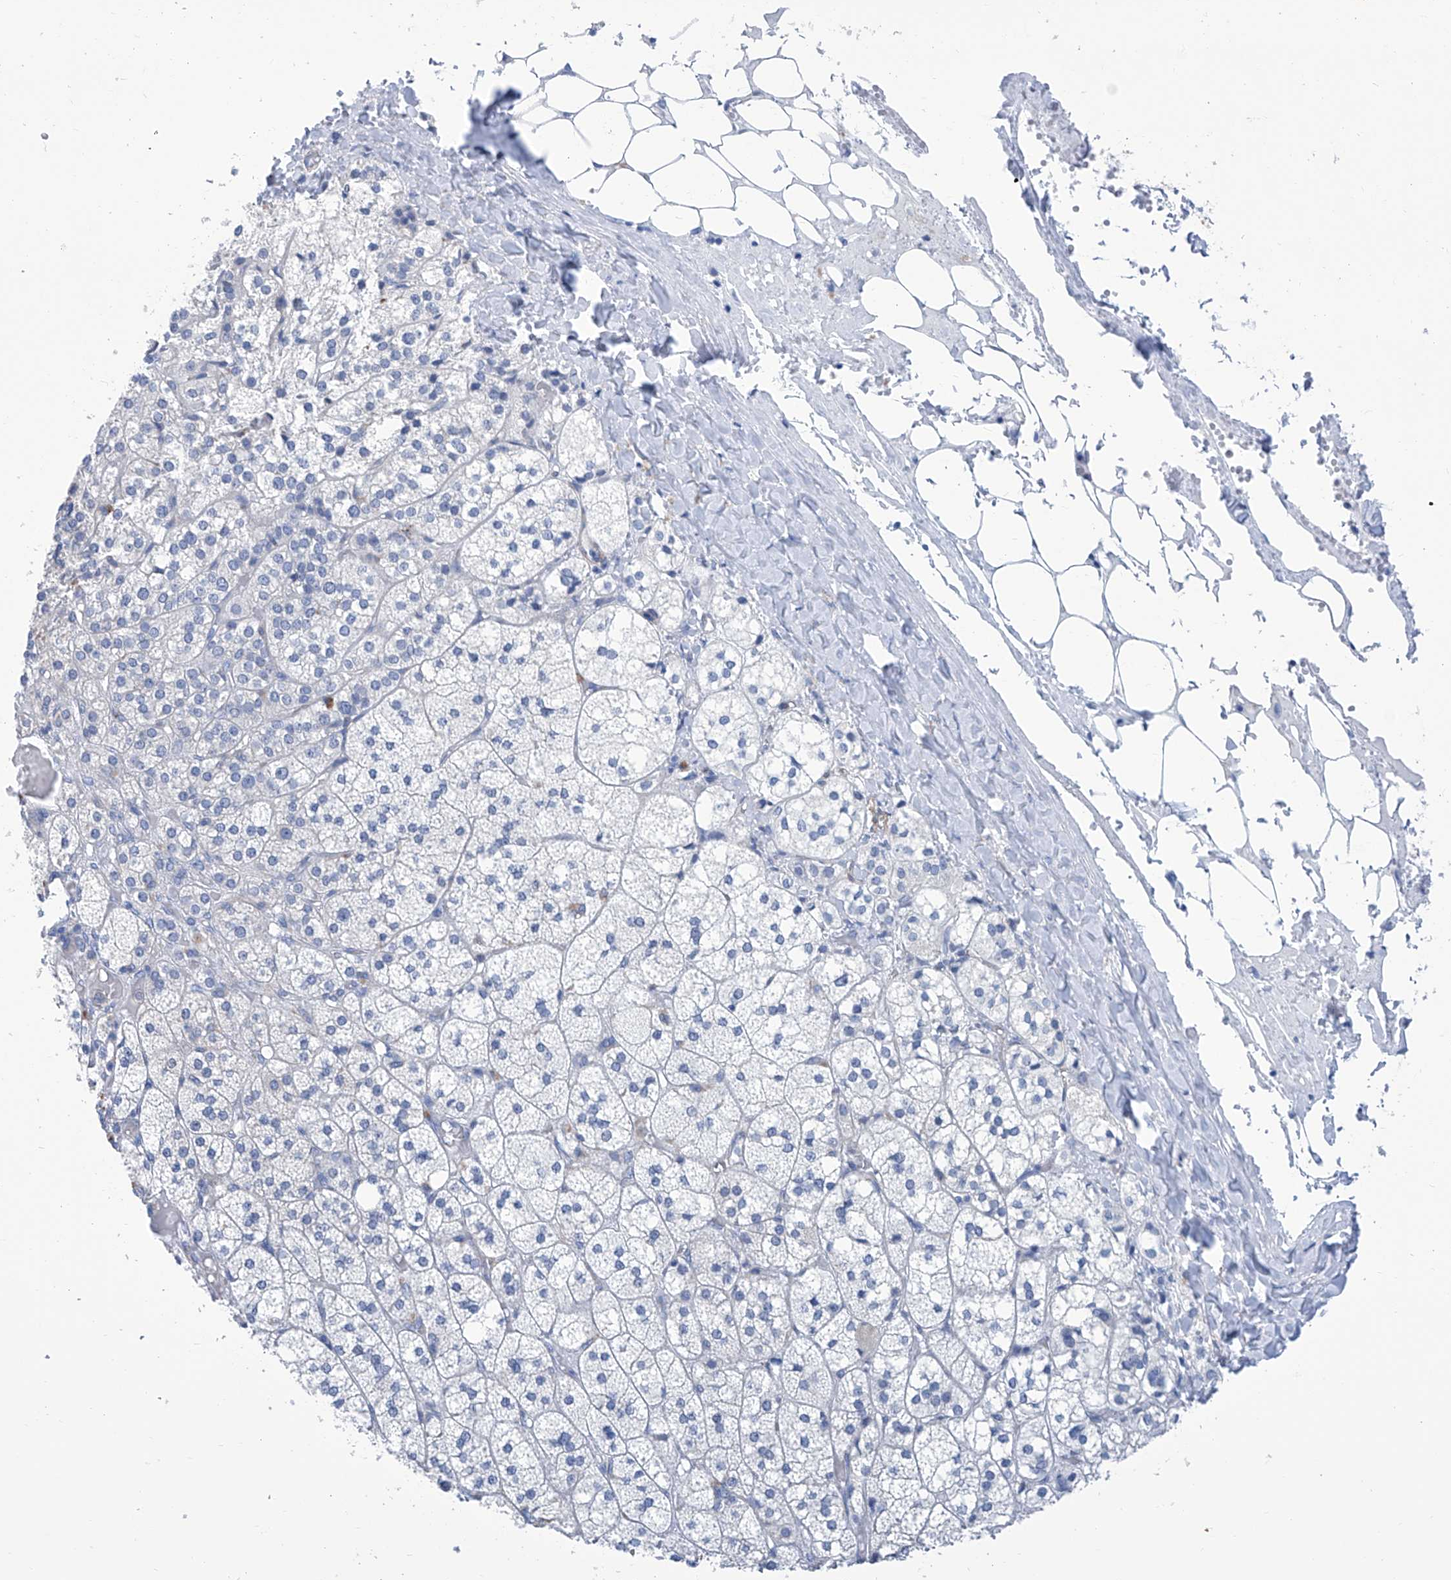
{"staining": {"intensity": "negative", "quantity": "none", "location": "none"}, "tissue": "adrenal gland", "cell_type": "Glandular cells", "image_type": "normal", "snomed": [{"axis": "morphology", "description": "Normal tissue, NOS"}, {"axis": "topography", "description": "Adrenal gland"}], "caption": "Immunohistochemistry (IHC) micrograph of unremarkable human adrenal gland stained for a protein (brown), which demonstrates no expression in glandular cells.", "gene": "IMPA2", "patient": {"sex": "female", "age": 61}}